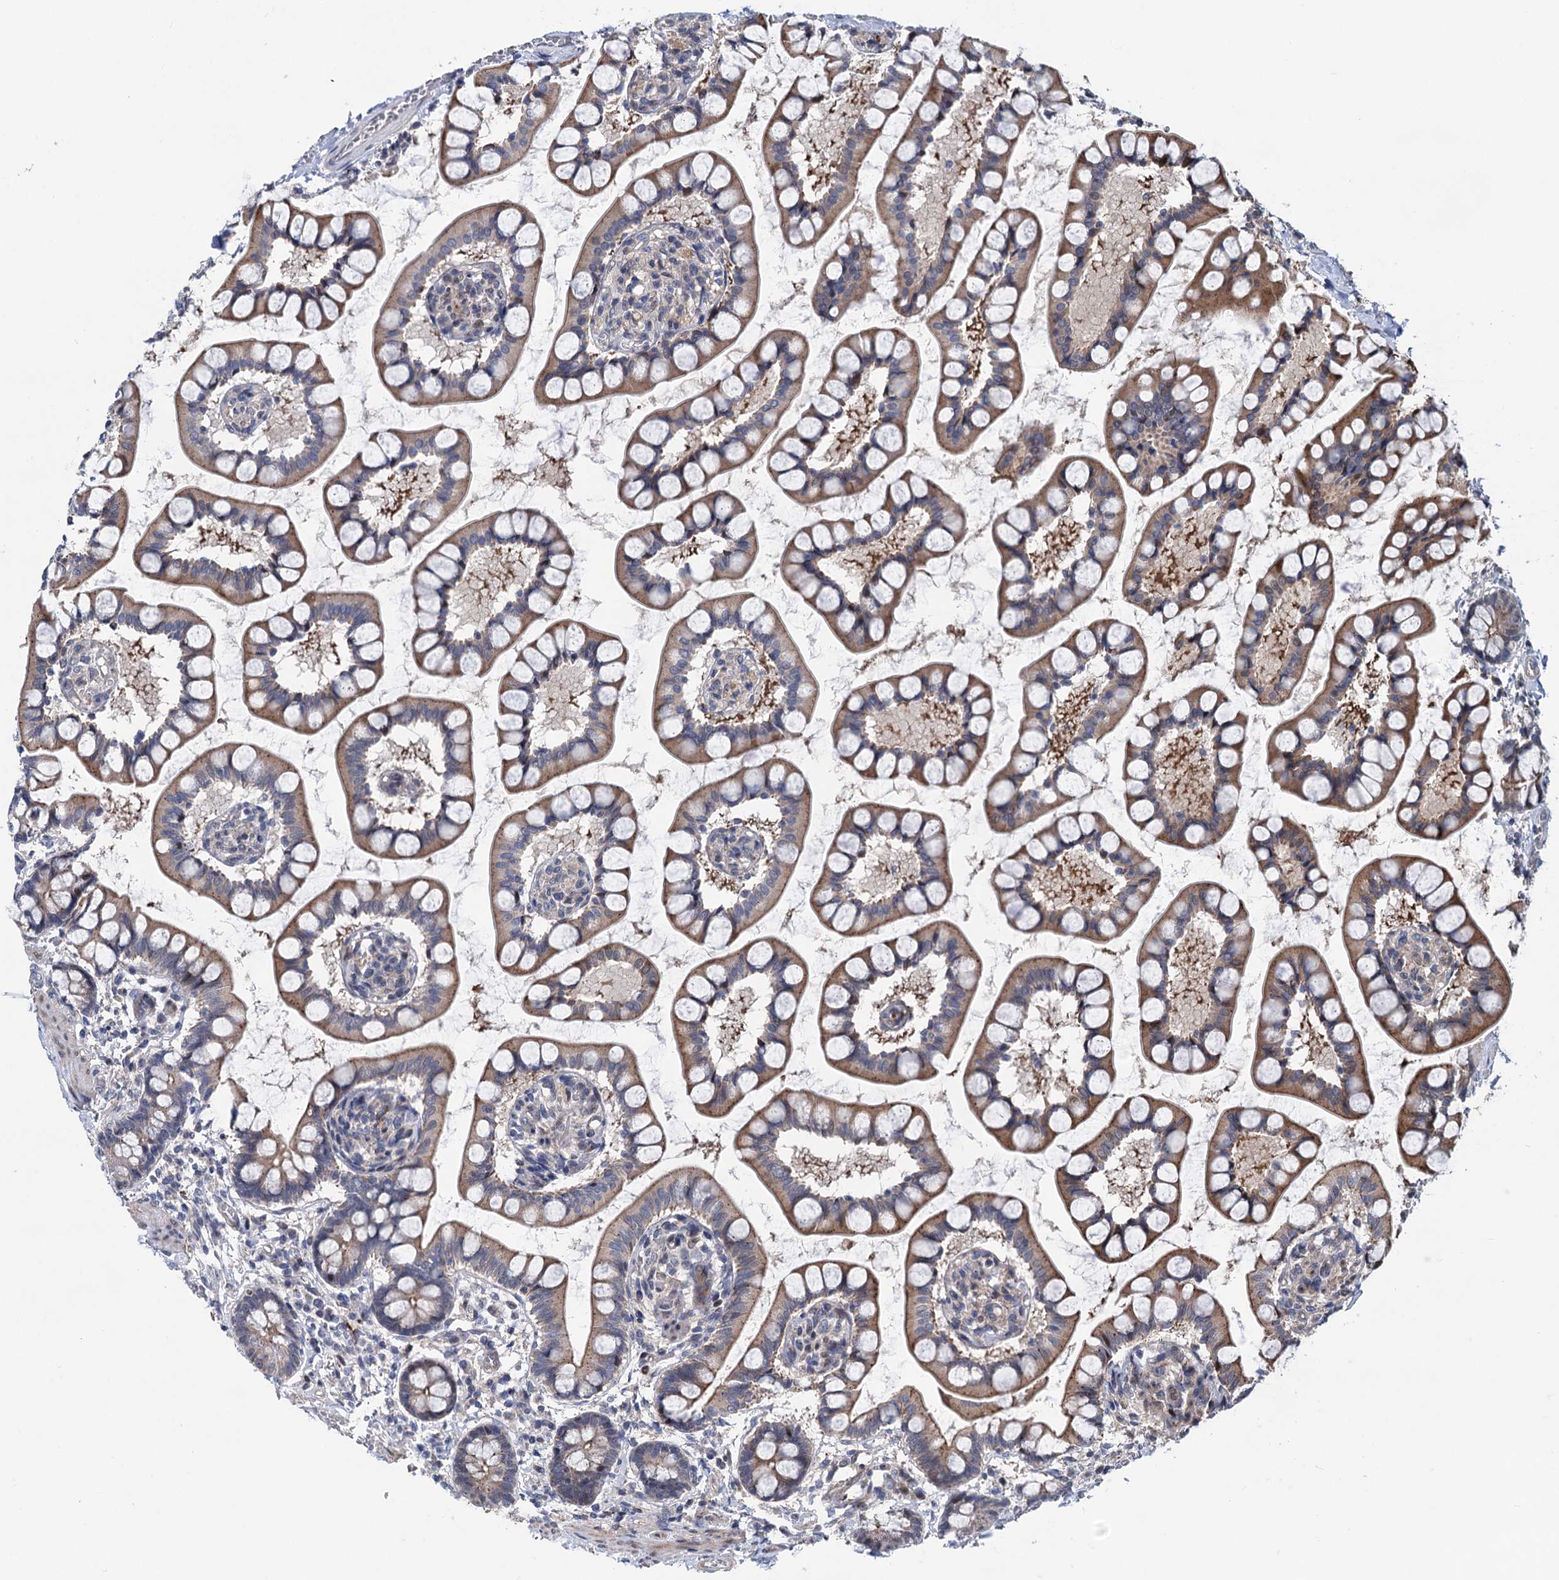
{"staining": {"intensity": "moderate", "quantity": ">75%", "location": "cytoplasmic/membranous"}, "tissue": "small intestine", "cell_type": "Glandular cells", "image_type": "normal", "snomed": [{"axis": "morphology", "description": "Normal tissue, NOS"}, {"axis": "topography", "description": "Small intestine"}], "caption": "There is medium levels of moderate cytoplasmic/membranous positivity in glandular cells of benign small intestine, as demonstrated by immunohistochemical staining (brown color).", "gene": "UBR1", "patient": {"sex": "male", "age": 52}}